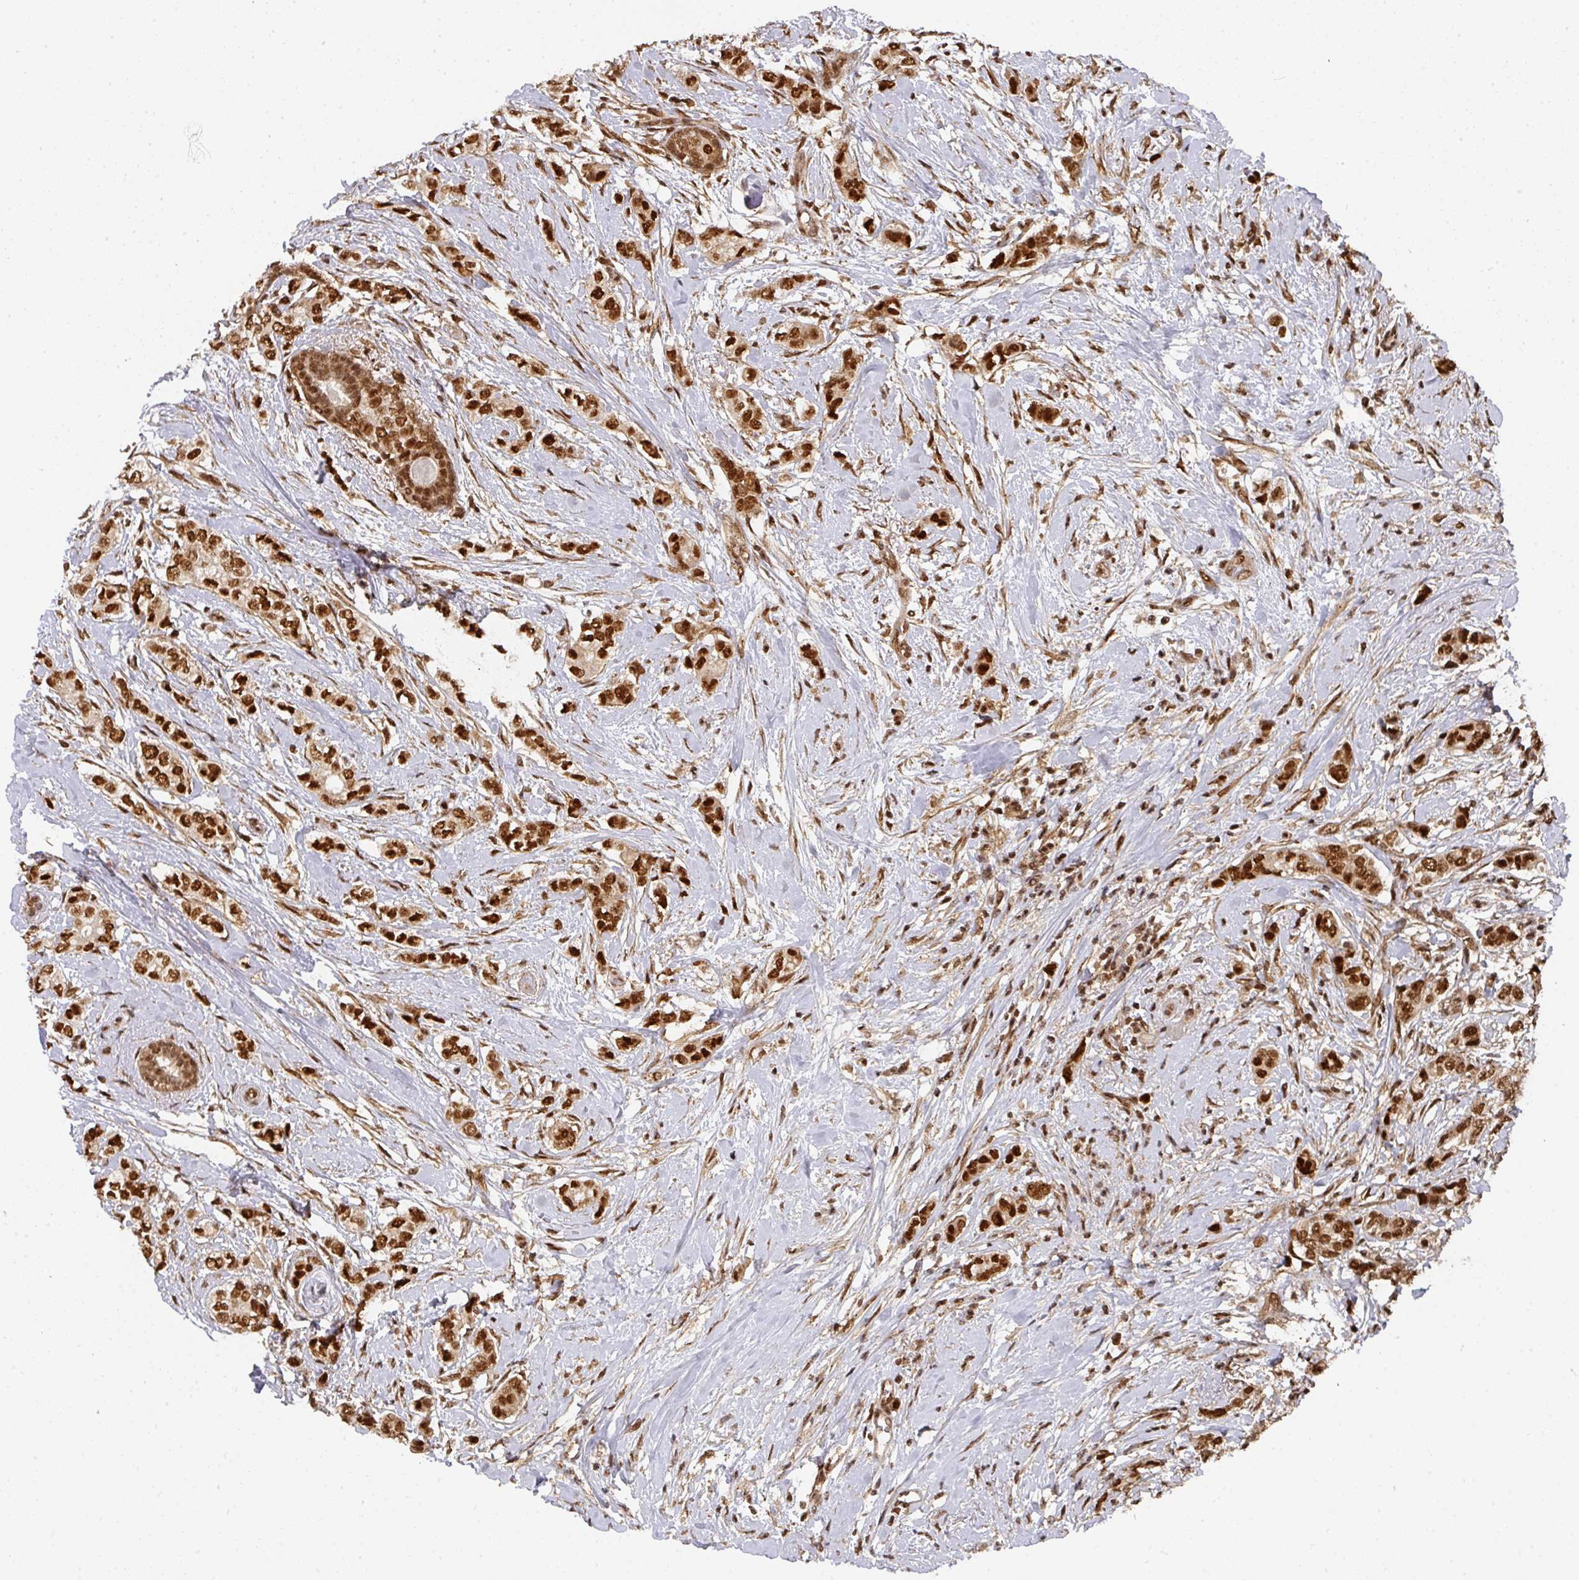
{"staining": {"intensity": "strong", "quantity": ">75%", "location": "nuclear"}, "tissue": "breast cancer", "cell_type": "Tumor cells", "image_type": "cancer", "snomed": [{"axis": "morphology", "description": "Duct carcinoma"}, {"axis": "topography", "description": "Breast"}], "caption": "Protein staining displays strong nuclear expression in approximately >75% of tumor cells in breast cancer (invasive ductal carcinoma).", "gene": "DIDO1", "patient": {"sex": "female", "age": 73}}